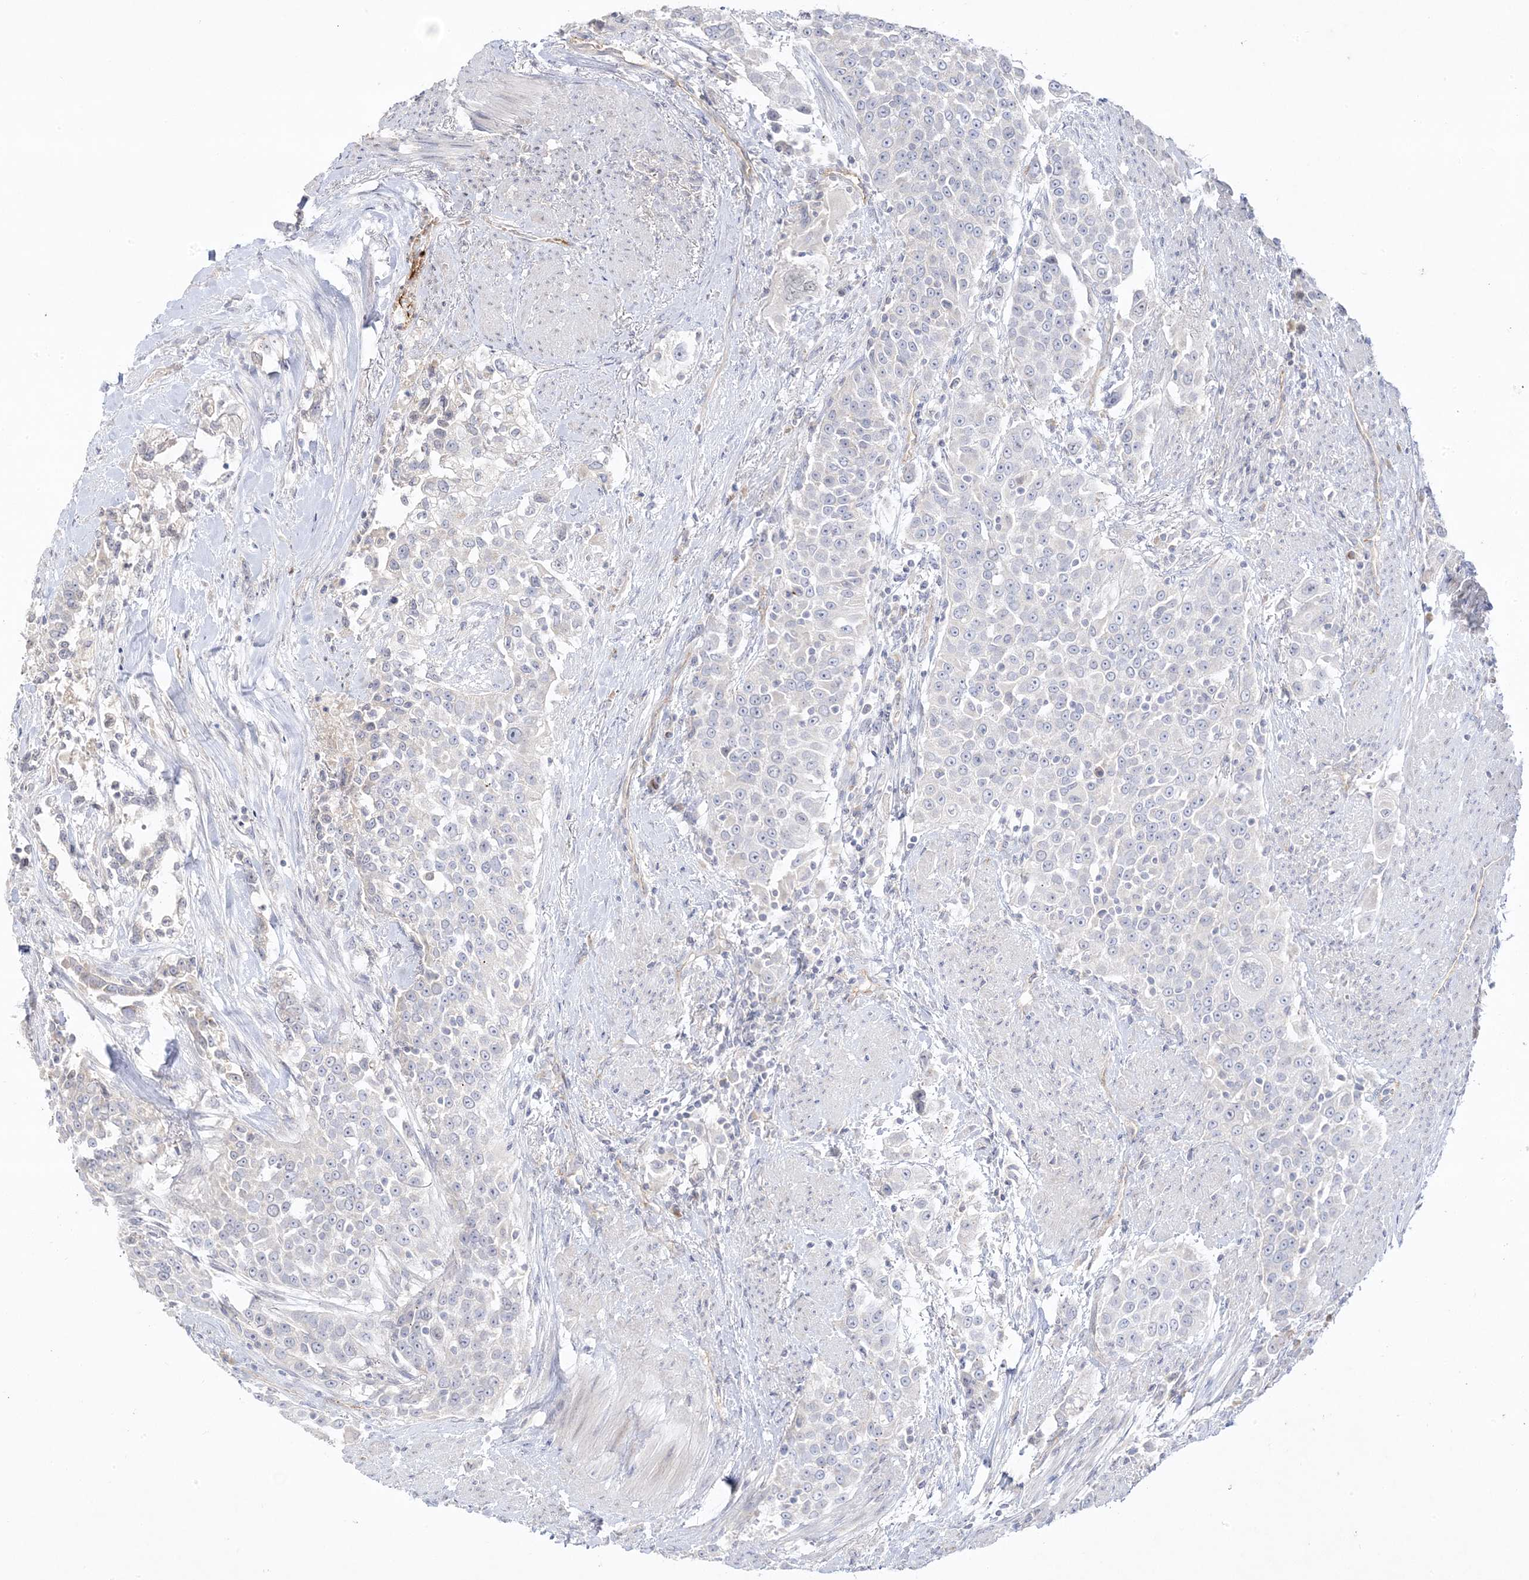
{"staining": {"intensity": "negative", "quantity": "none", "location": "none"}, "tissue": "urothelial cancer", "cell_type": "Tumor cells", "image_type": "cancer", "snomed": [{"axis": "morphology", "description": "Urothelial carcinoma, High grade"}, {"axis": "topography", "description": "Urinary bladder"}], "caption": "This is a photomicrograph of immunohistochemistry (IHC) staining of urothelial cancer, which shows no positivity in tumor cells.", "gene": "TRANK1", "patient": {"sex": "female", "age": 80}}